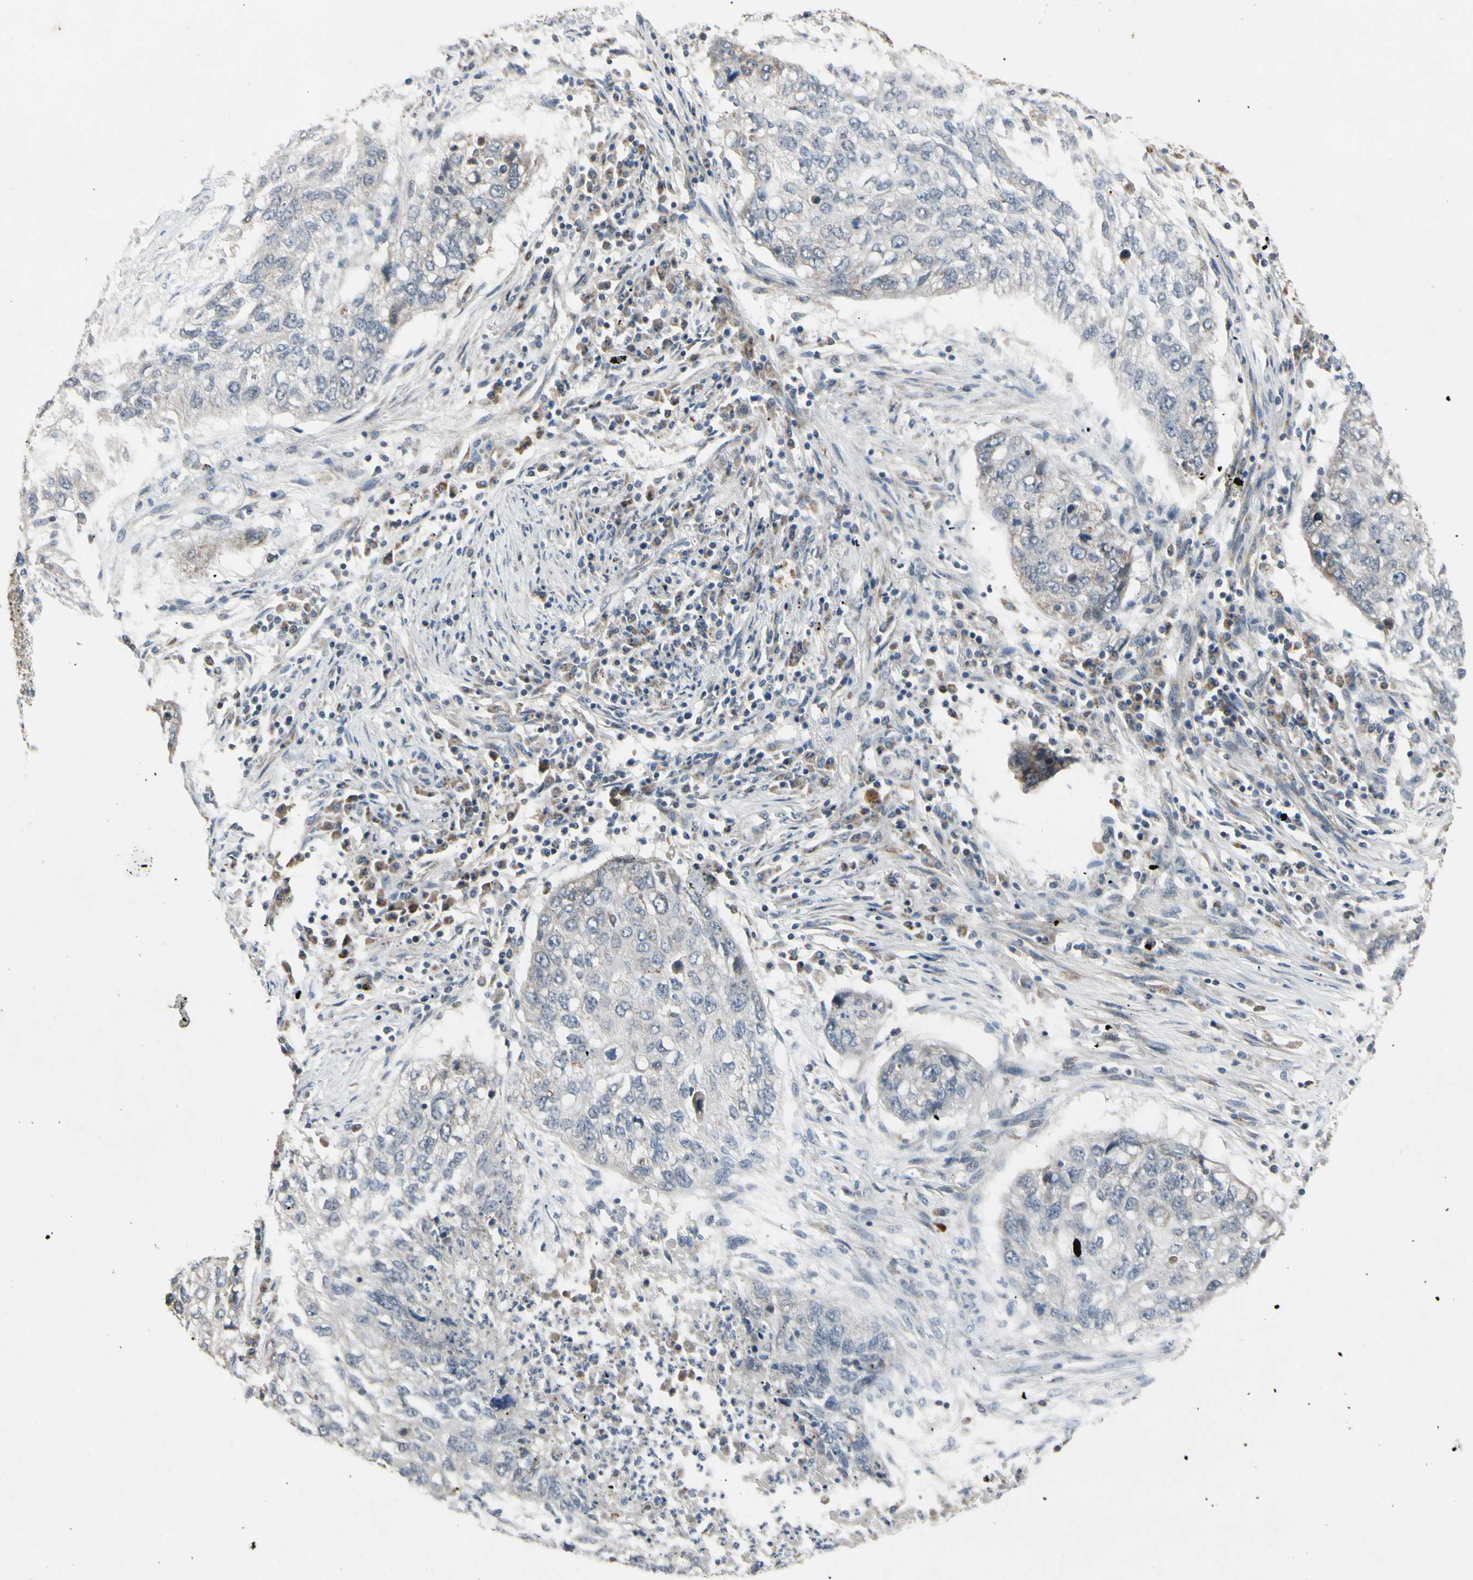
{"staining": {"intensity": "weak", "quantity": ">75%", "location": "cytoplasmic/membranous"}, "tissue": "lung cancer", "cell_type": "Tumor cells", "image_type": "cancer", "snomed": [{"axis": "morphology", "description": "Squamous cell carcinoma, NOS"}, {"axis": "topography", "description": "Lung"}], "caption": "Lung cancer (squamous cell carcinoma) stained with immunohistochemistry shows weak cytoplasmic/membranous positivity in about >75% of tumor cells.", "gene": "CPT1A", "patient": {"sex": "female", "age": 63}}